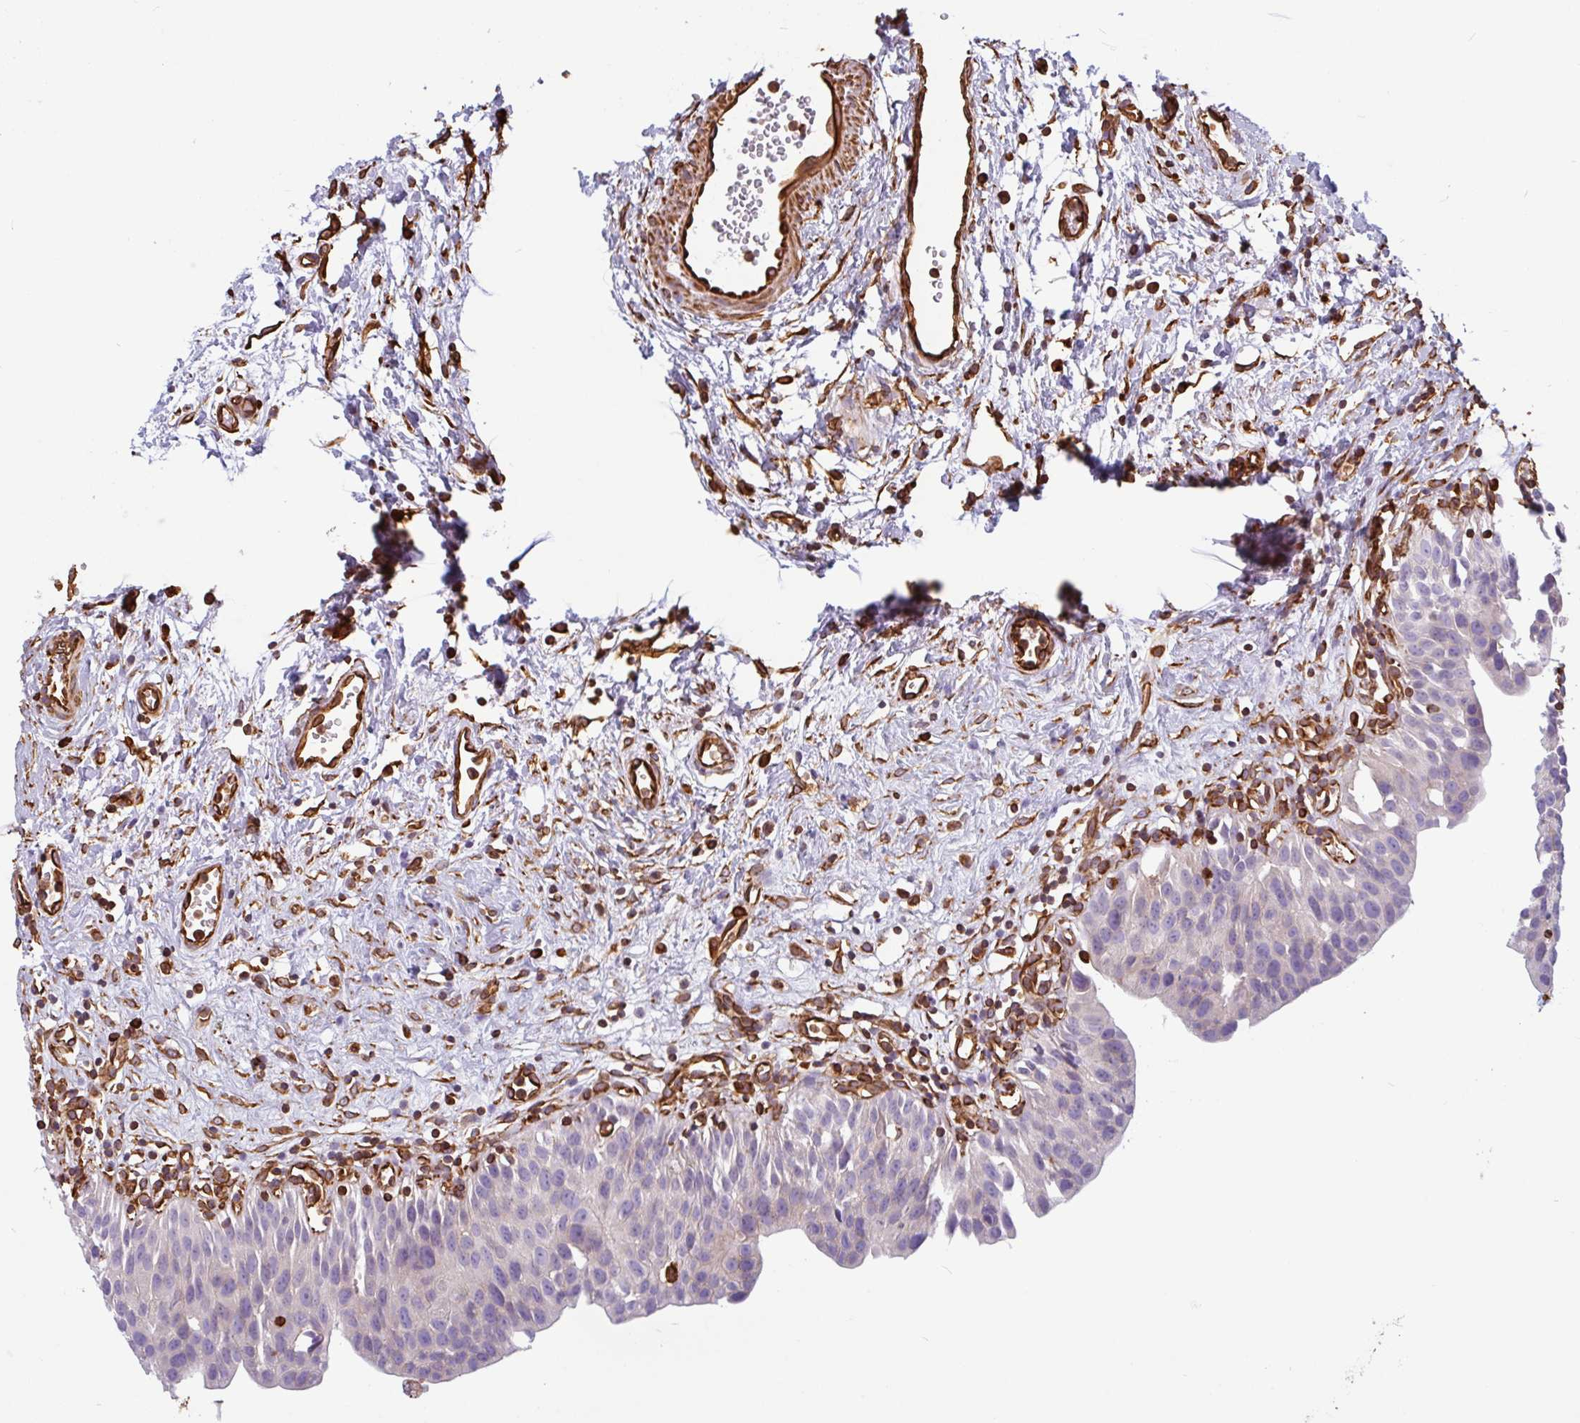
{"staining": {"intensity": "negative", "quantity": "none", "location": "none"}, "tissue": "urinary bladder", "cell_type": "Urothelial cells", "image_type": "normal", "snomed": [{"axis": "morphology", "description": "Normal tissue, NOS"}, {"axis": "topography", "description": "Urinary bladder"}], "caption": "Immunohistochemistry (IHC) histopathology image of normal urinary bladder: urinary bladder stained with DAB exhibits no significant protein staining in urothelial cells.", "gene": "PPFIA1", "patient": {"sex": "male", "age": 51}}